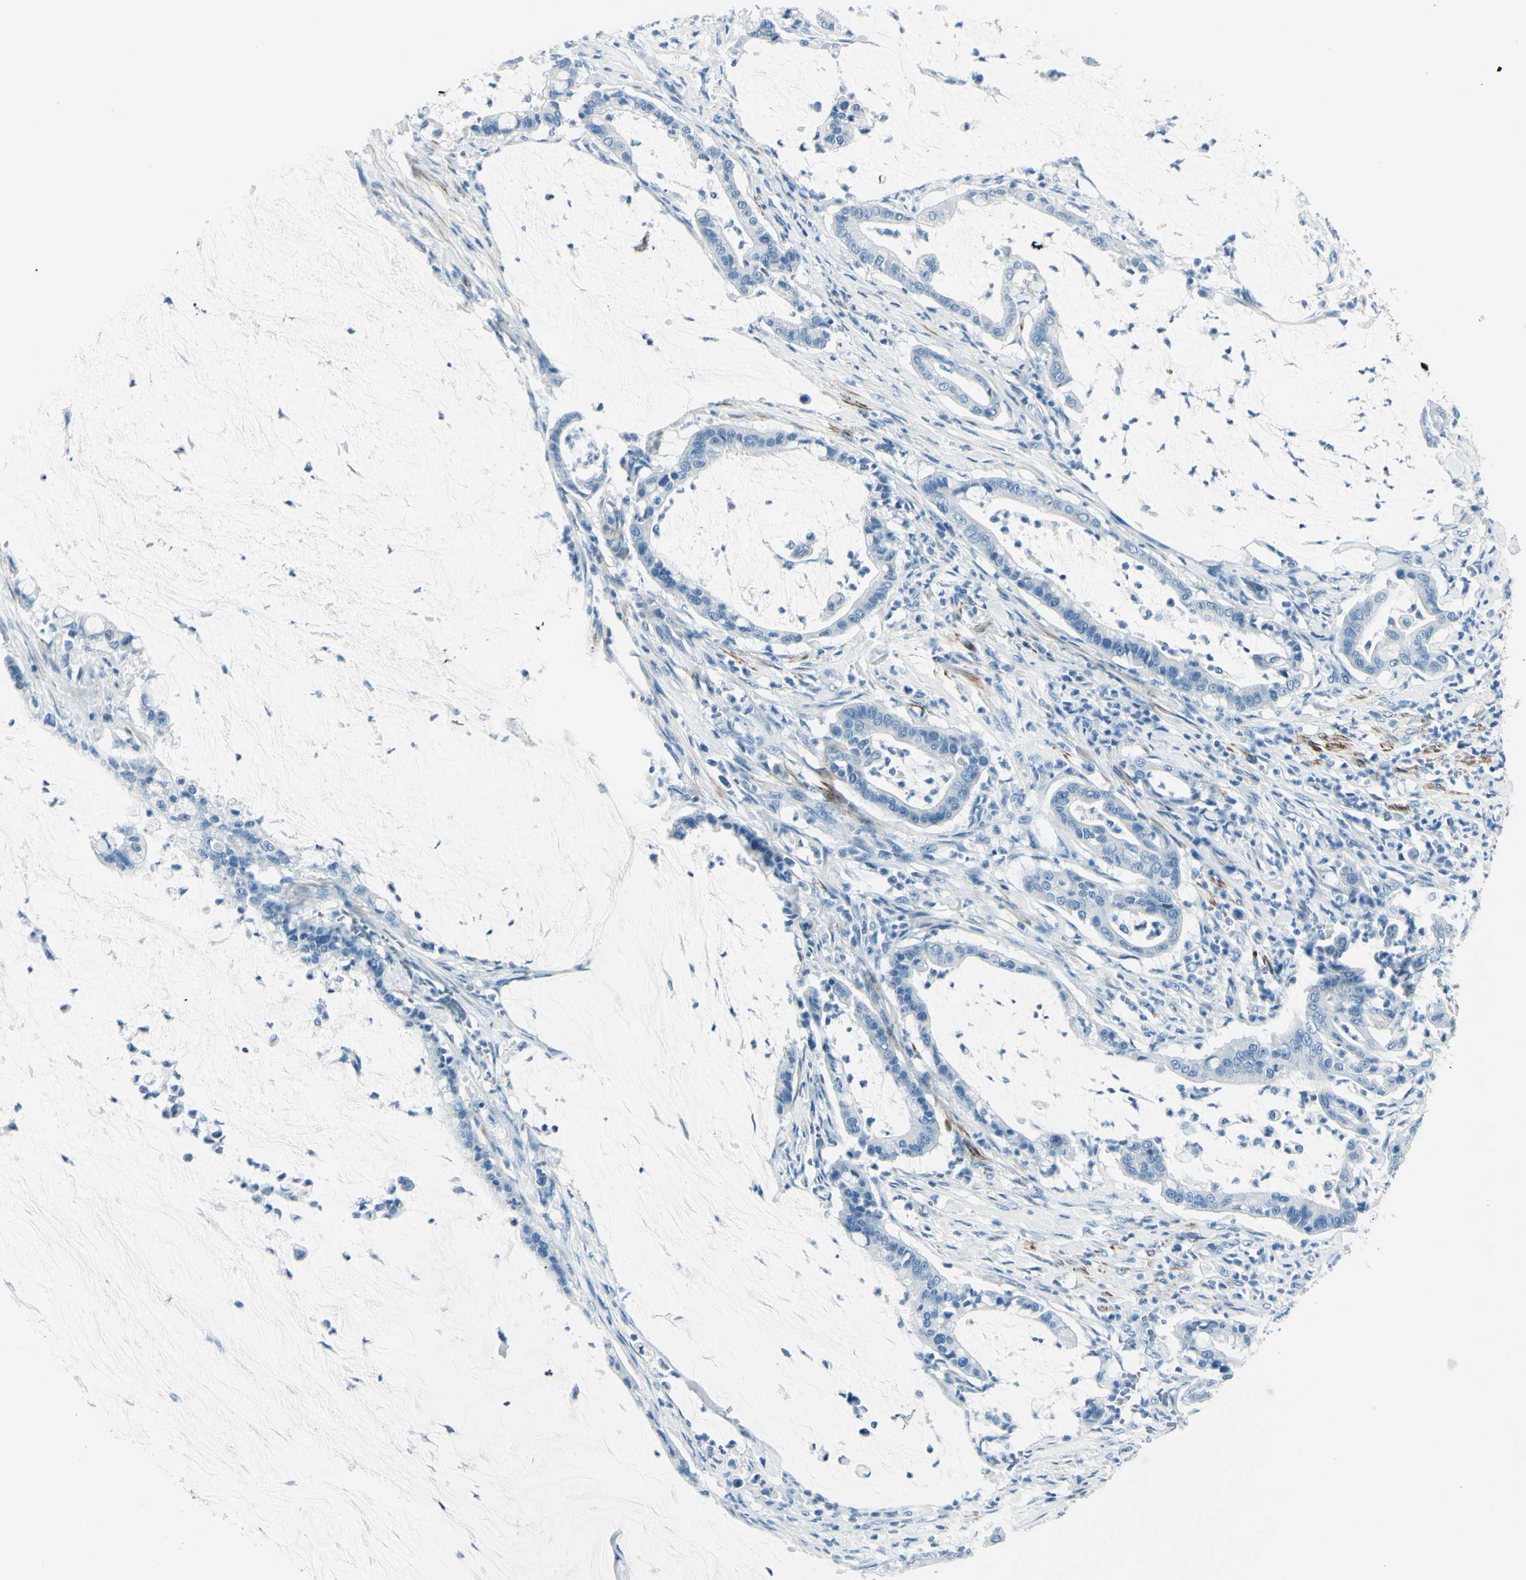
{"staining": {"intensity": "negative", "quantity": "none", "location": "none"}, "tissue": "pancreatic cancer", "cell_type": "Tumor cells", "image_type": "cancer", "snomed": [{"axis": "morphology", "description": "Adenocarcinoma, NOS"}, {"axis": "topography", "description": "Pancreas"}], "caption": "Histopathology image shows no protein staining in tumor cells of adenocarcinoma (pancreatic) tissue. The staining is performed using DAB (3,3'-diaminobenzidine) brown chromogen with nuclei counter-stained in using hematoxylin.", "gene": "CDH15", "patient": {"sex": "male", "age": 41}}